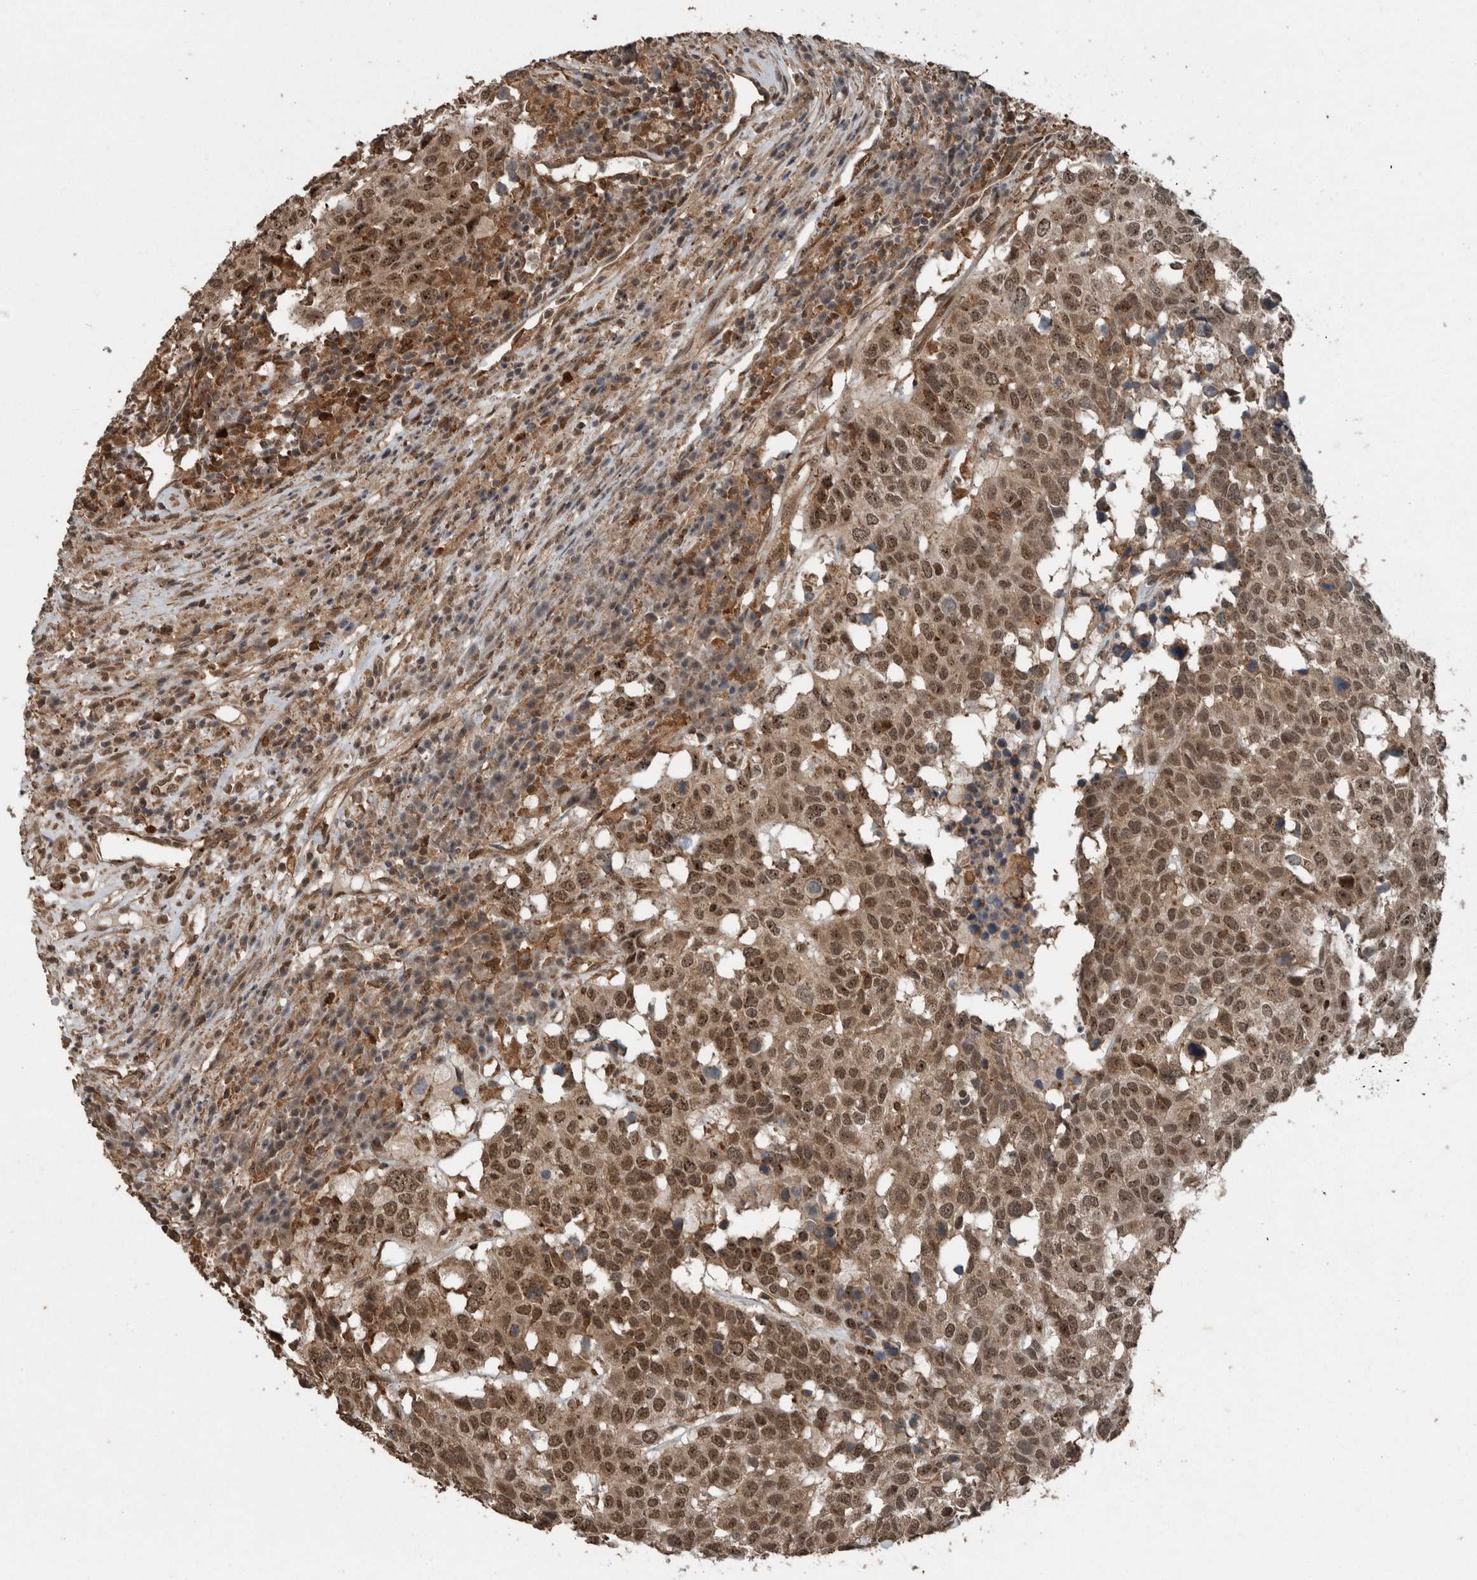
{"staining": {"intensity": "moderate", "quantity": ">75%", "location": "cytoplasmic/membranous,nuclear"}, "tissue": "head and neck cancer", "cell_type": "Tumor cells", "image_type": "cancer", "snomed": [{"axis": "morphology", "description": "Squamous cell carcinoma, NOS"}, {"axis": "topography", "description": "Head-Neck"}], "caption": "Immunohistochemical staining of squamous cell carcinoma (head and neck) displays medium levels of moderate cytoplasmic/membranous and nuclear positivity in about >75% of tumor cells. (DAB (3,3'-diaminobenzidine) IHC with brightfield microscopy, high magnification).", "gene": "MYO1E", "patient": {"sex": "male", "age": 66}}